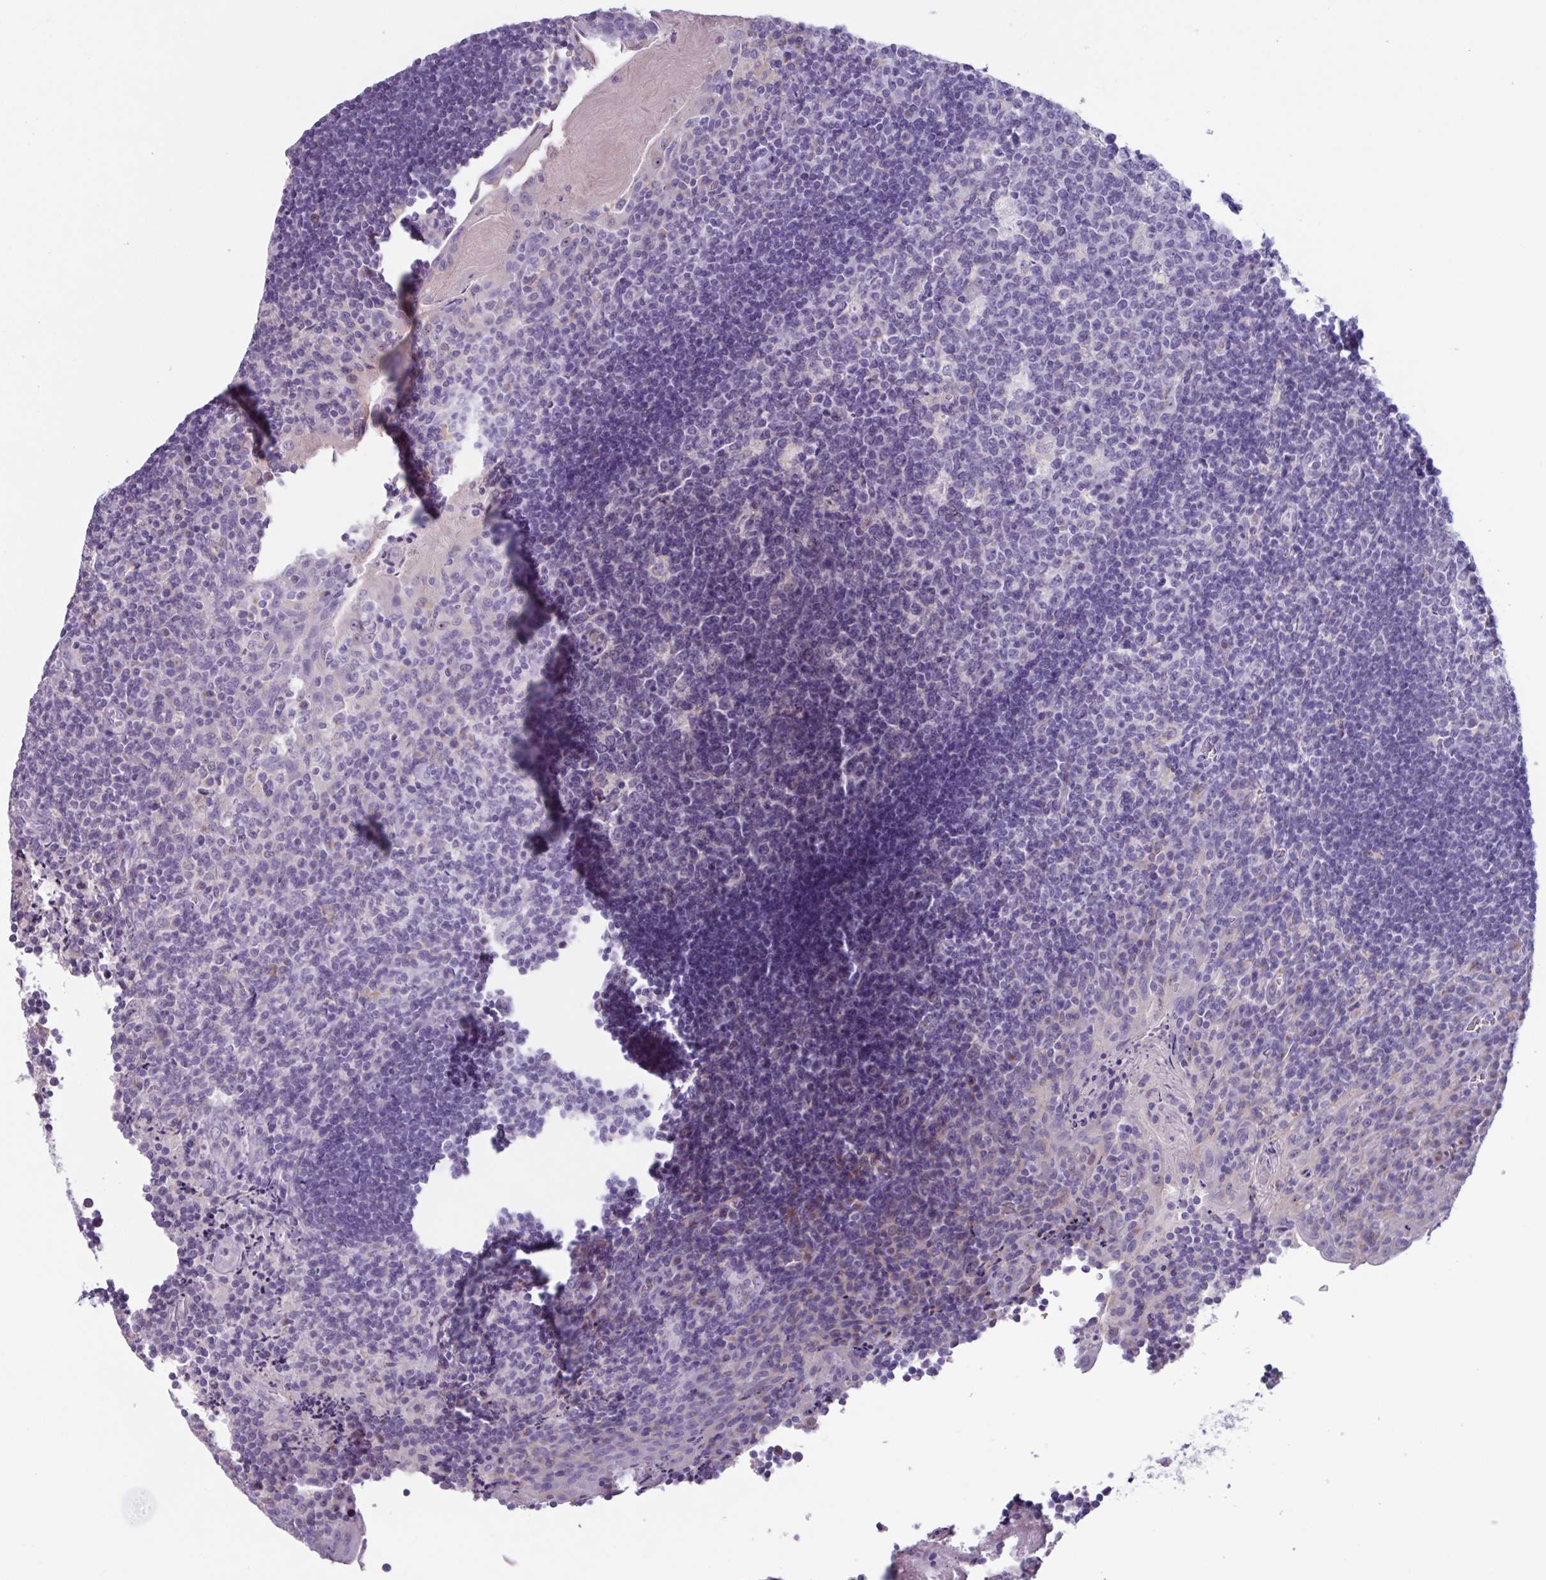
{"staining": {"intensity": "negative", "quantity": "none", "location": "none"}, "tissue": "tonsil", "cell_type": "Germinal center cells", "image_type": "normal", "snomed": [{"axis": "morphology", "description": "Normal tissue, NOS"}, {"axis": "topography", "description": "Tonsil"}], "caption": "Immunohistochemistry (IHC) image of normal tonsil: human tonsil stained with DAB (3,3'-diaminobenzidine) exhibits no significant protein positivity in germinal center cells.", "gene": "ADGRE1", "patient": {"sex": "male", "age": 17}}